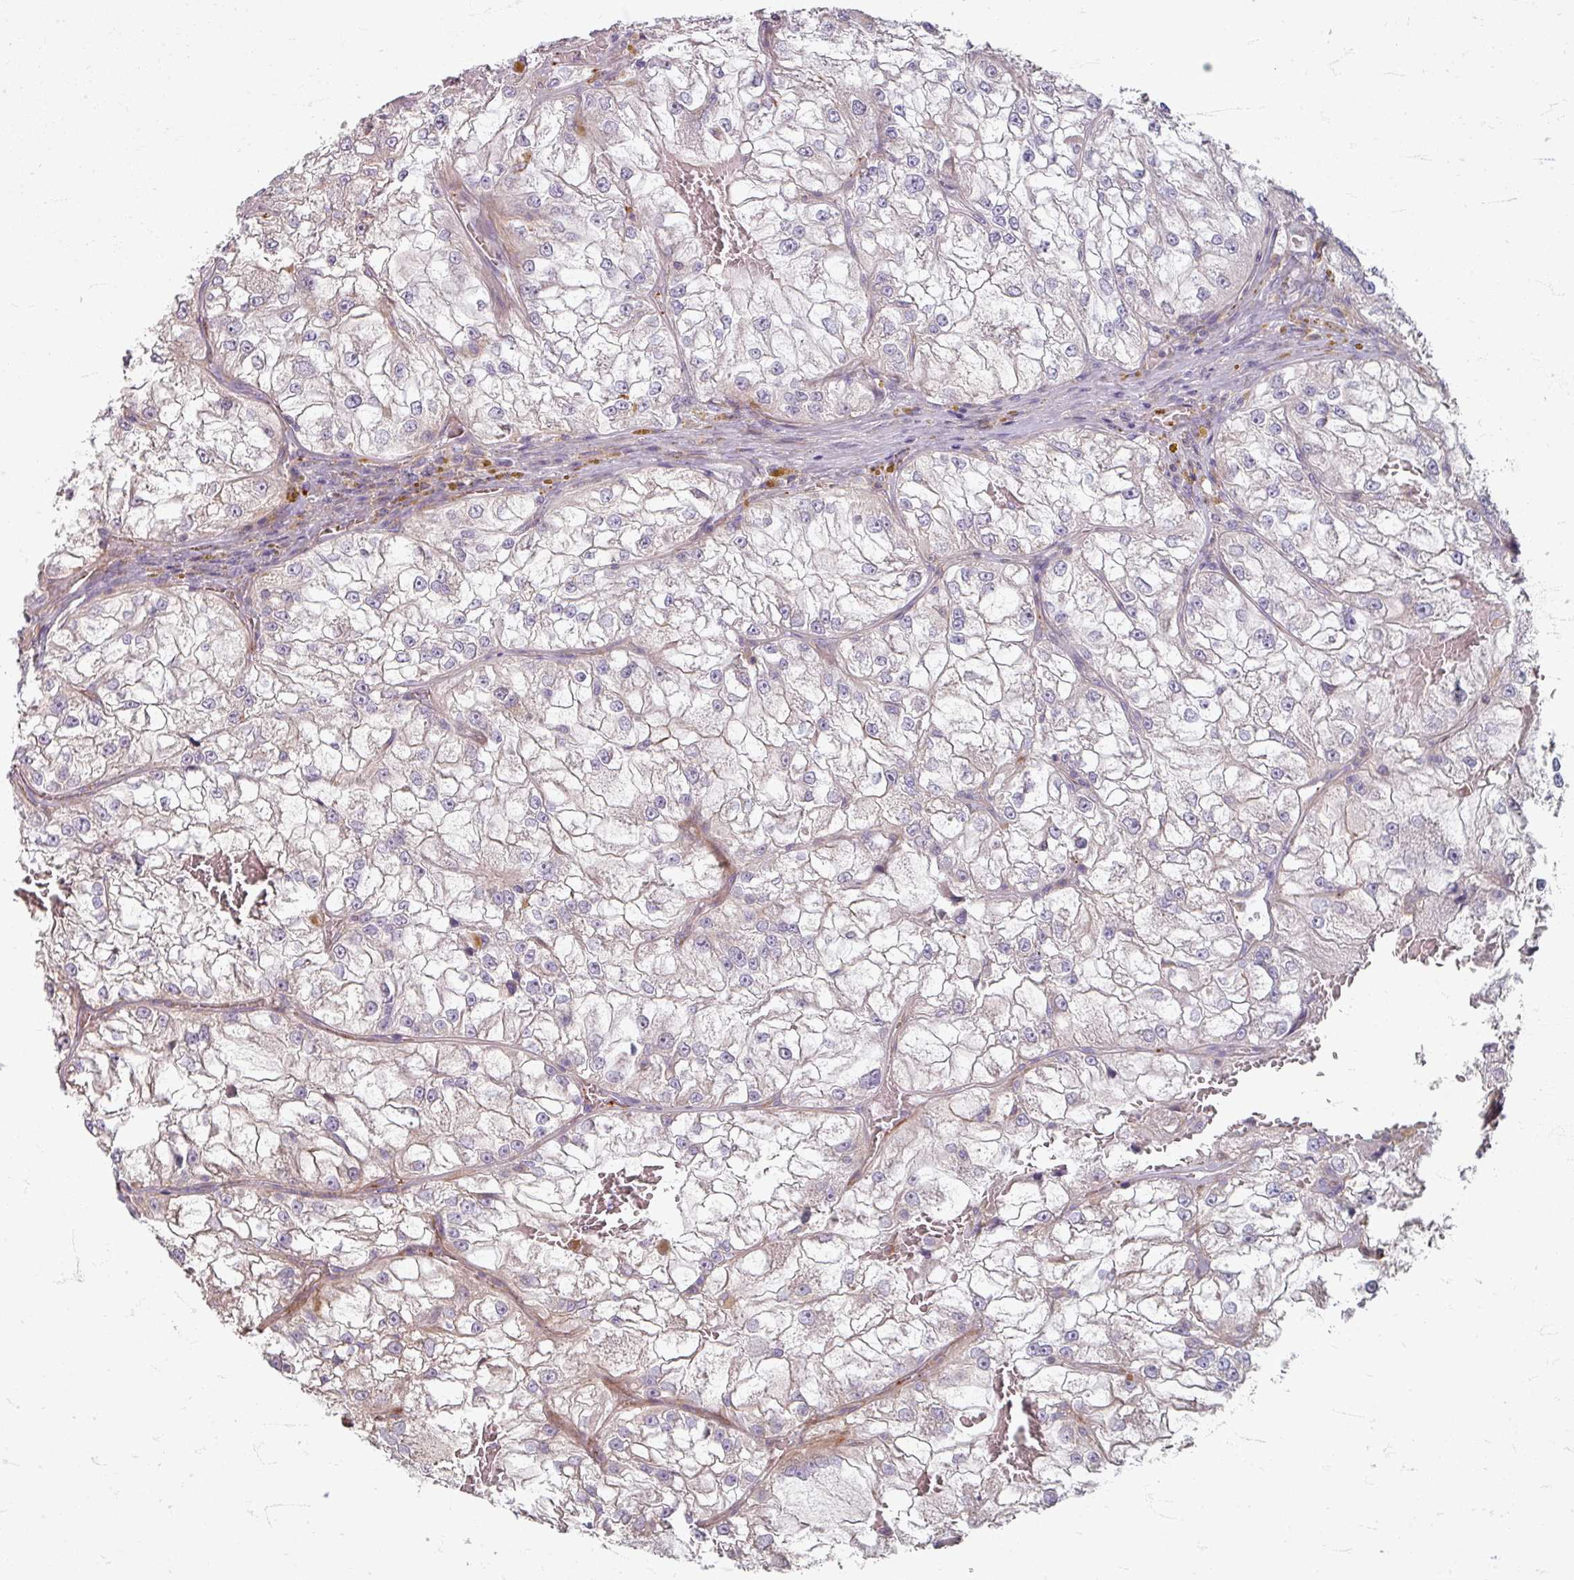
{"staining": {"intensity": "negative", "quantity": "none", "location": "none"}, "tissue": "renal cancer", "cell_type": "Tumor cells", "image_type": "cancer", "snomed": [{"axis": "morphology", "description": "Adenocarcinoma, NOS"}, {"axis": "topography", "description": "Kidney"}], "caption": "A high-resolution image shows immunohistochemistry staining of renal cancer, which demonstrates no significant positivity in tumor cells.", "gene": "GABARAPL1", "patient": {"sex": "female", "age": 72}}